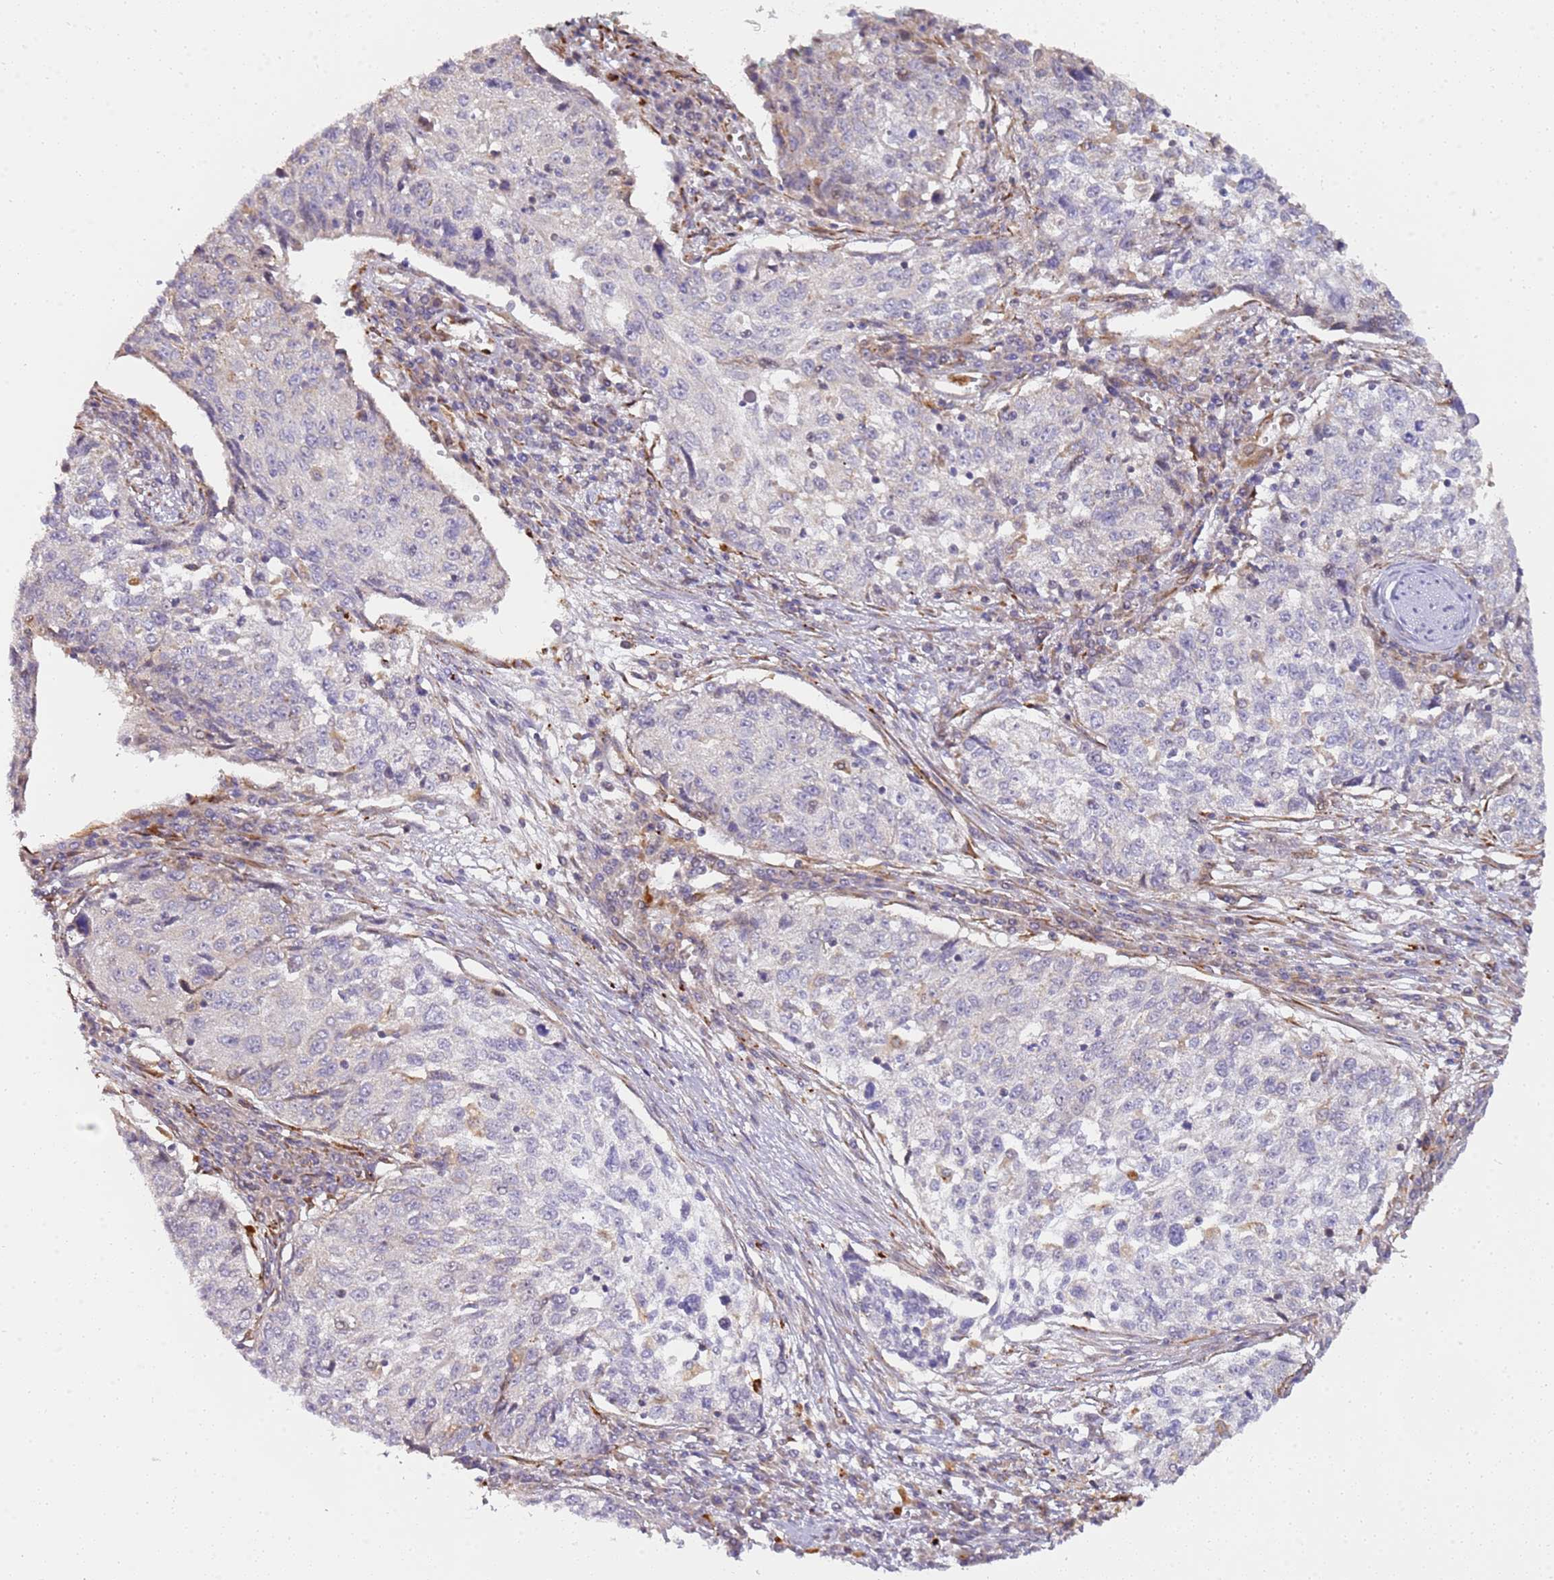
{"staining": {"intensity": "negative", "quantity": "none", "location": "none"}, "tissue": "cervical cancer", "cell_type": "Tumor cells", "image_type": "cancer", "snomed": [{"axis": "morphology", "description": "Squamous cell carcinoma, NOS"}, {"axis": "topography", "description": "Cervix"}], "caption": "DAB (3,3'-diaminobenzidine) immunohistochemical staining of human cervical cancer (squamous cell carcinoma) shows no significant expression in tumor cells.", "gene": "GRAP", "patient": {"sex": "female", "age": 57}}